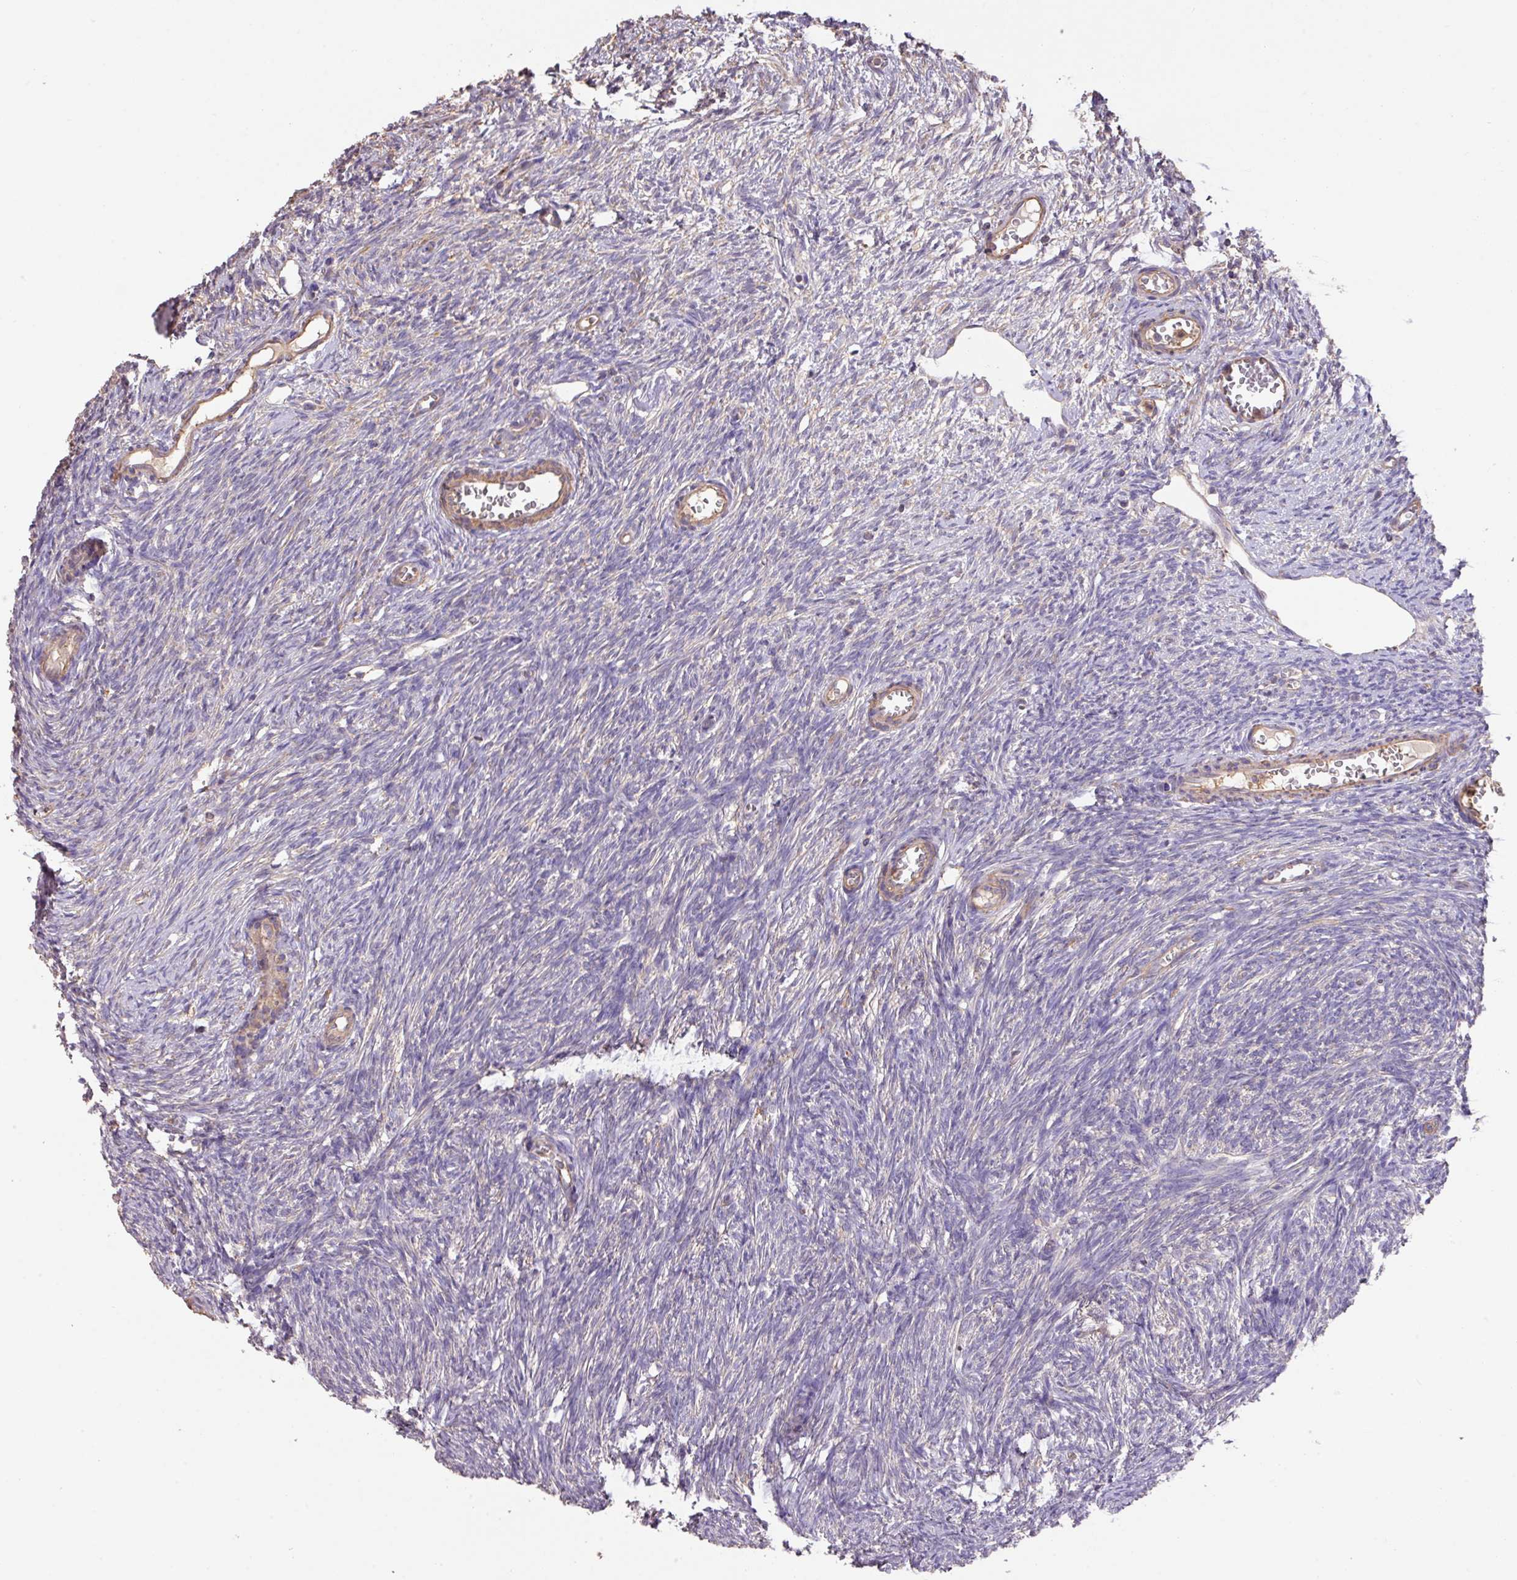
{"staining": {"intensity": "negative", "quantity": "none", "location": "none"}, "tissue": "ovary", "cell_type": "Ovarian stroma cells", "image_type": "normal", "snomed": [{"axis": "morphology", "description": "Normal tissue, NOS"}, {"axis": "topography", "description": "Ovary"}], "caption": "Immunohistochemistry (IHC) of benign ovary reveals no staining in ovarian stroma cells.", "gene": "CALML4", "patient": {"sex": "female", "age": 44}}